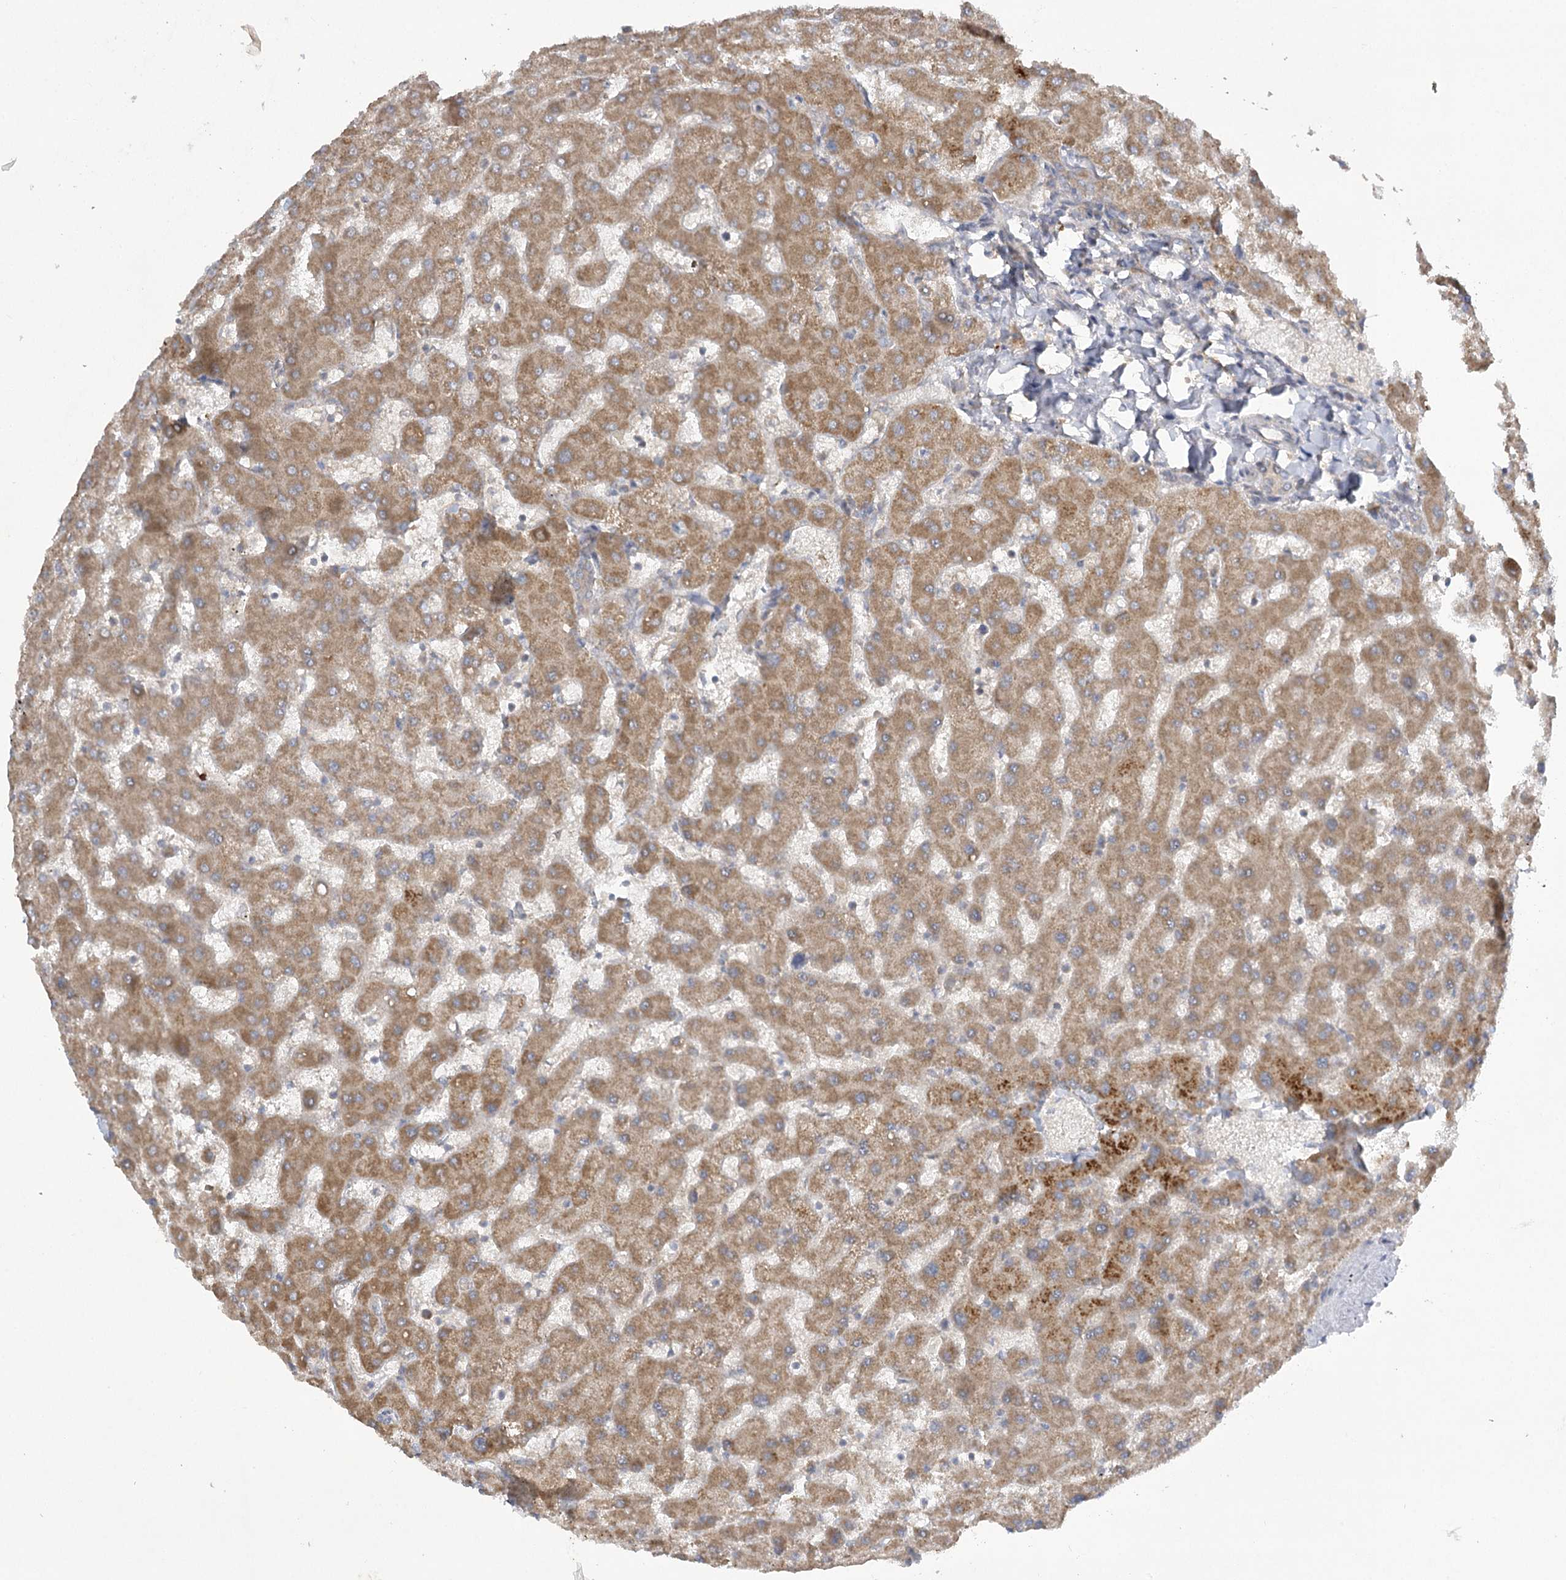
{"staining": {"intensity": "weak", "quantity": ">75%", "location": "cytoplasmic/membranous"}, "tissue": "liver", "cell_type": "Cholangiocytes", "image_type": "normal", "snomed": [{"axis": "morphology", "description": "Normal tissue, NOS"}, {"axis": "topography", "description": "Liver"}], "caption": "Protein staining of benign liver exhibits weak cytoplasmic/membranous positivity in approximately >75% of cholangiocytes. The staining was performed using DAB (3,3'-diaminobenzidine), with brown indicating positive protein expression. Nuclei are stained blue with hematoxylin.", "gene": "TRAF3IP1", "patient": {"sex": "female", "age": 63}}